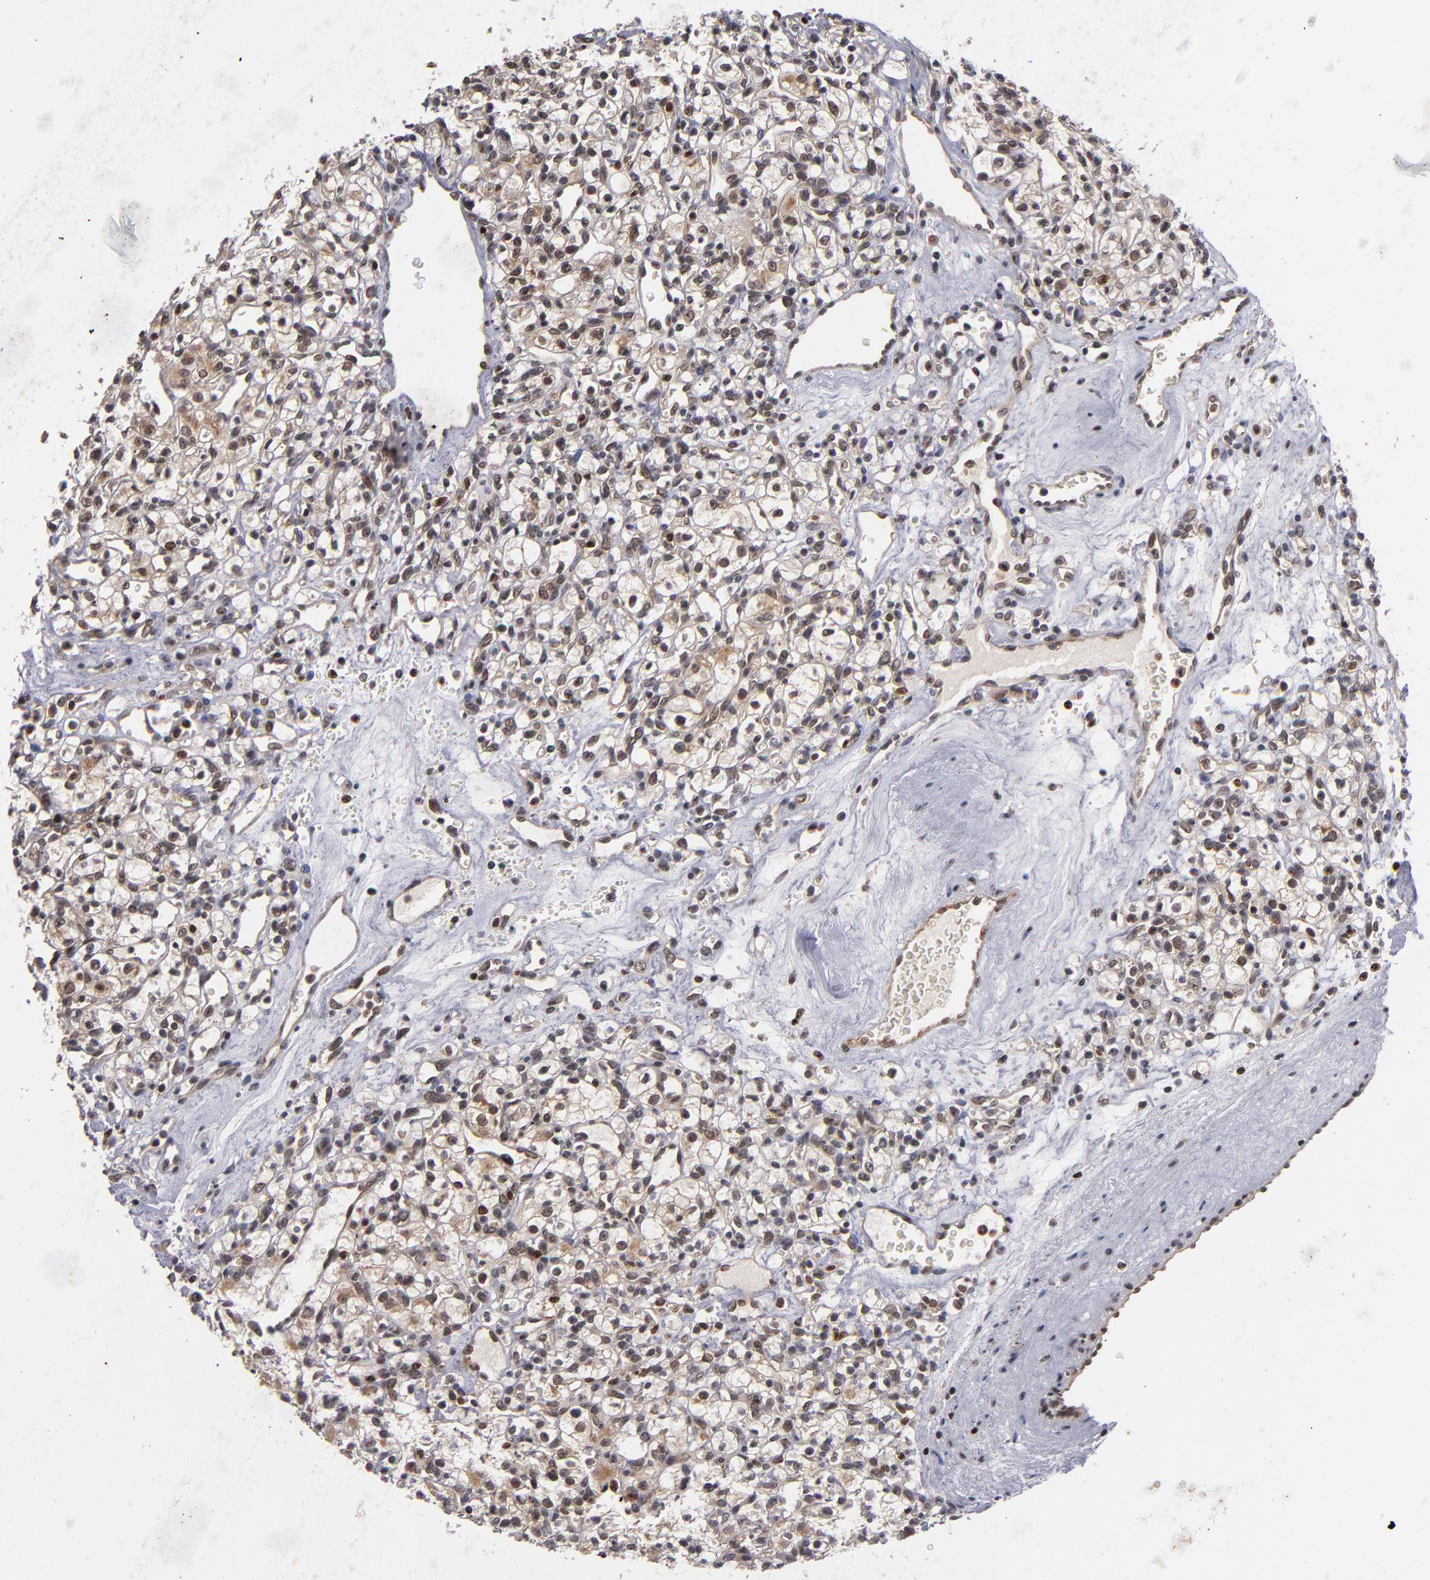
{"staining": {"intensity": "weak", "quantity": "<25%", "location": "cytoplasmic/membranous,nuclear"}, "tissue": "renal cancer", "cell_type": "Tumor cells", "image_type": "cancer", "snomed": [{"axis": "morphology", "description": "Adenocarcinoma, NOS"}, {"axis": "topography", "description": "Kidney"}], "caption": "The image shows no significant staining in tumor cells of renal cancer.", "gene": "KDM6A", "patient": {"sex": "female", "age": 62}}